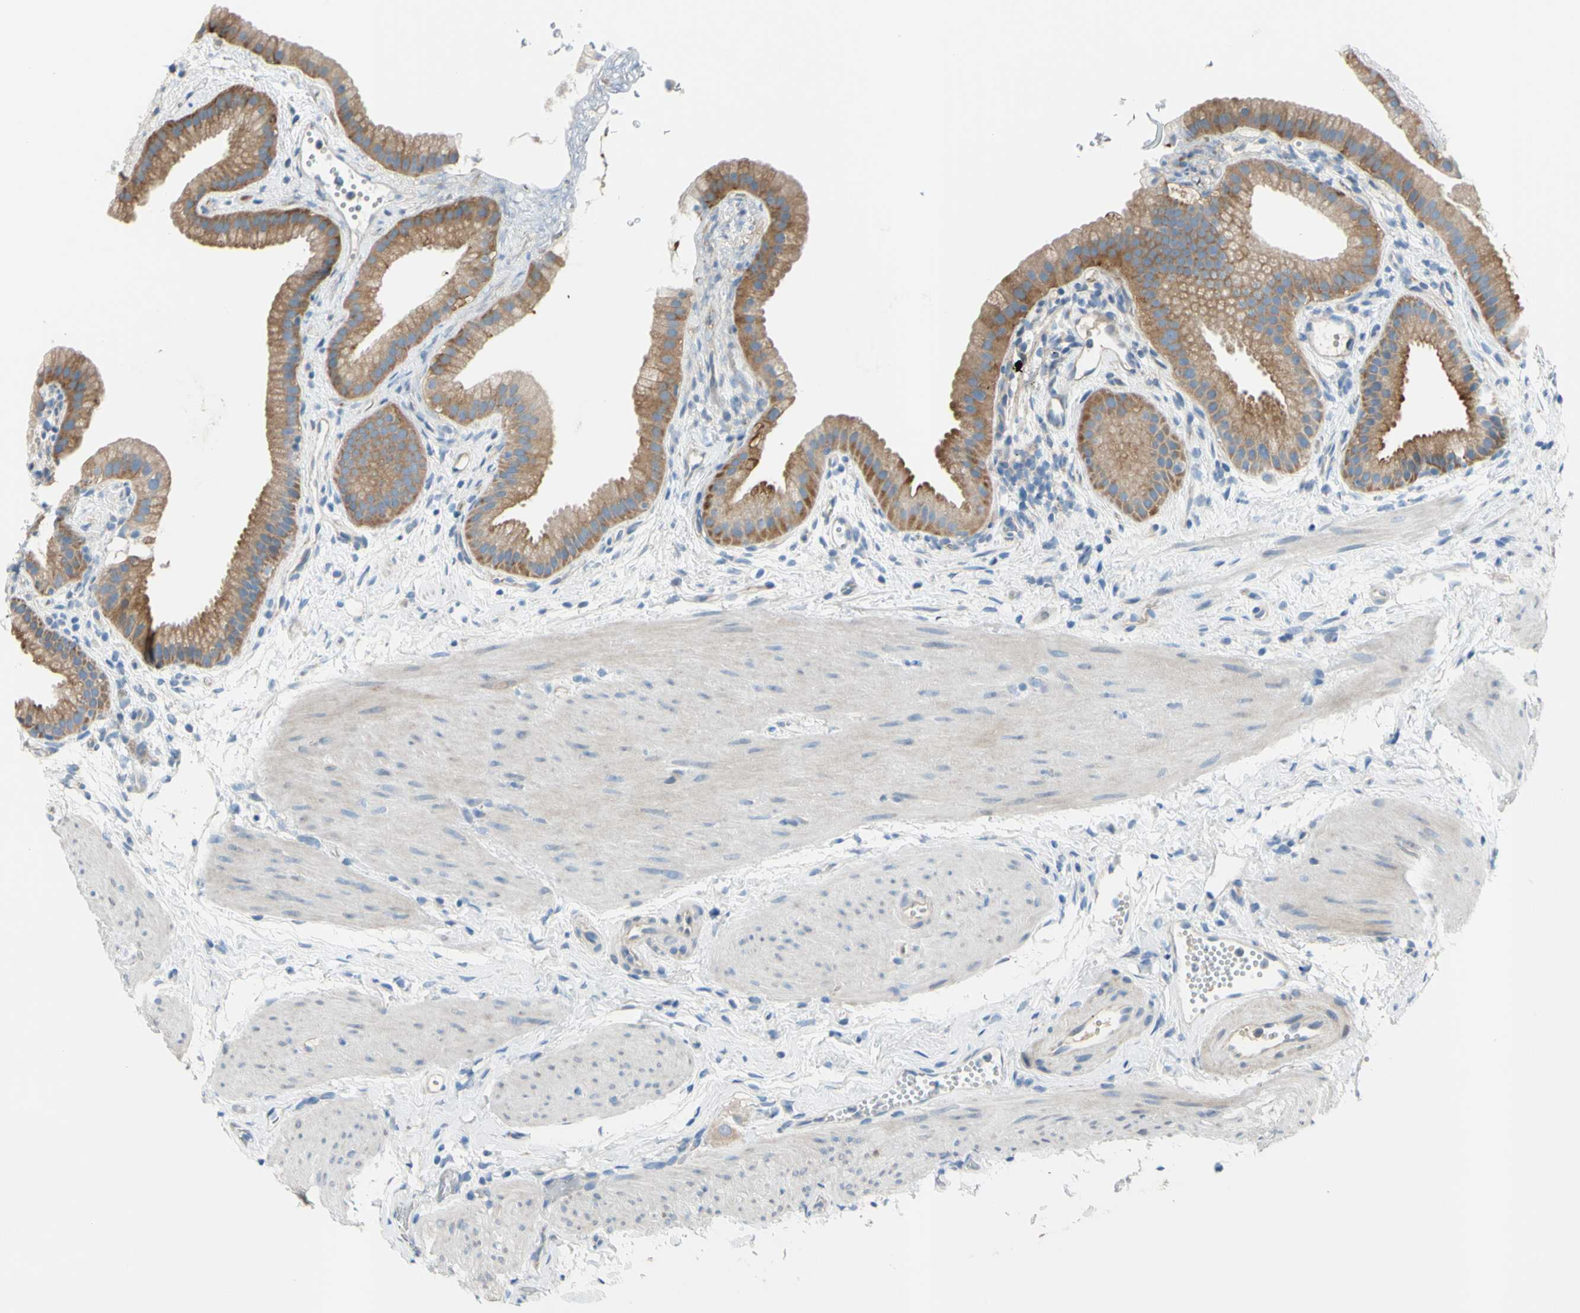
{"staining": {"intensity": "moderate", "quantity": ">75%", "location": "cytoplasmic/membranous"}, "tissue": "gallbladder", "cell_type": "Glandular cells", "image_type": "normal", "snomed": [{"axis": "morphology", "description": "Normal tissue, NOS"}, {"axis": "topography", "description": "Gallbladder"}], "caption": "Immunohistochemistry (IHC) image of unremarkable gallbladder: gallbladder stained using IHC reveals medium levels of moderate protein expression localized specifically in the cytoplasmic/membranous of glandular cells, appearing as a cytoplasmic/membranous brown color.", "gene": "TMEM59L", "patient": {"sex": "female", "age": 64}}